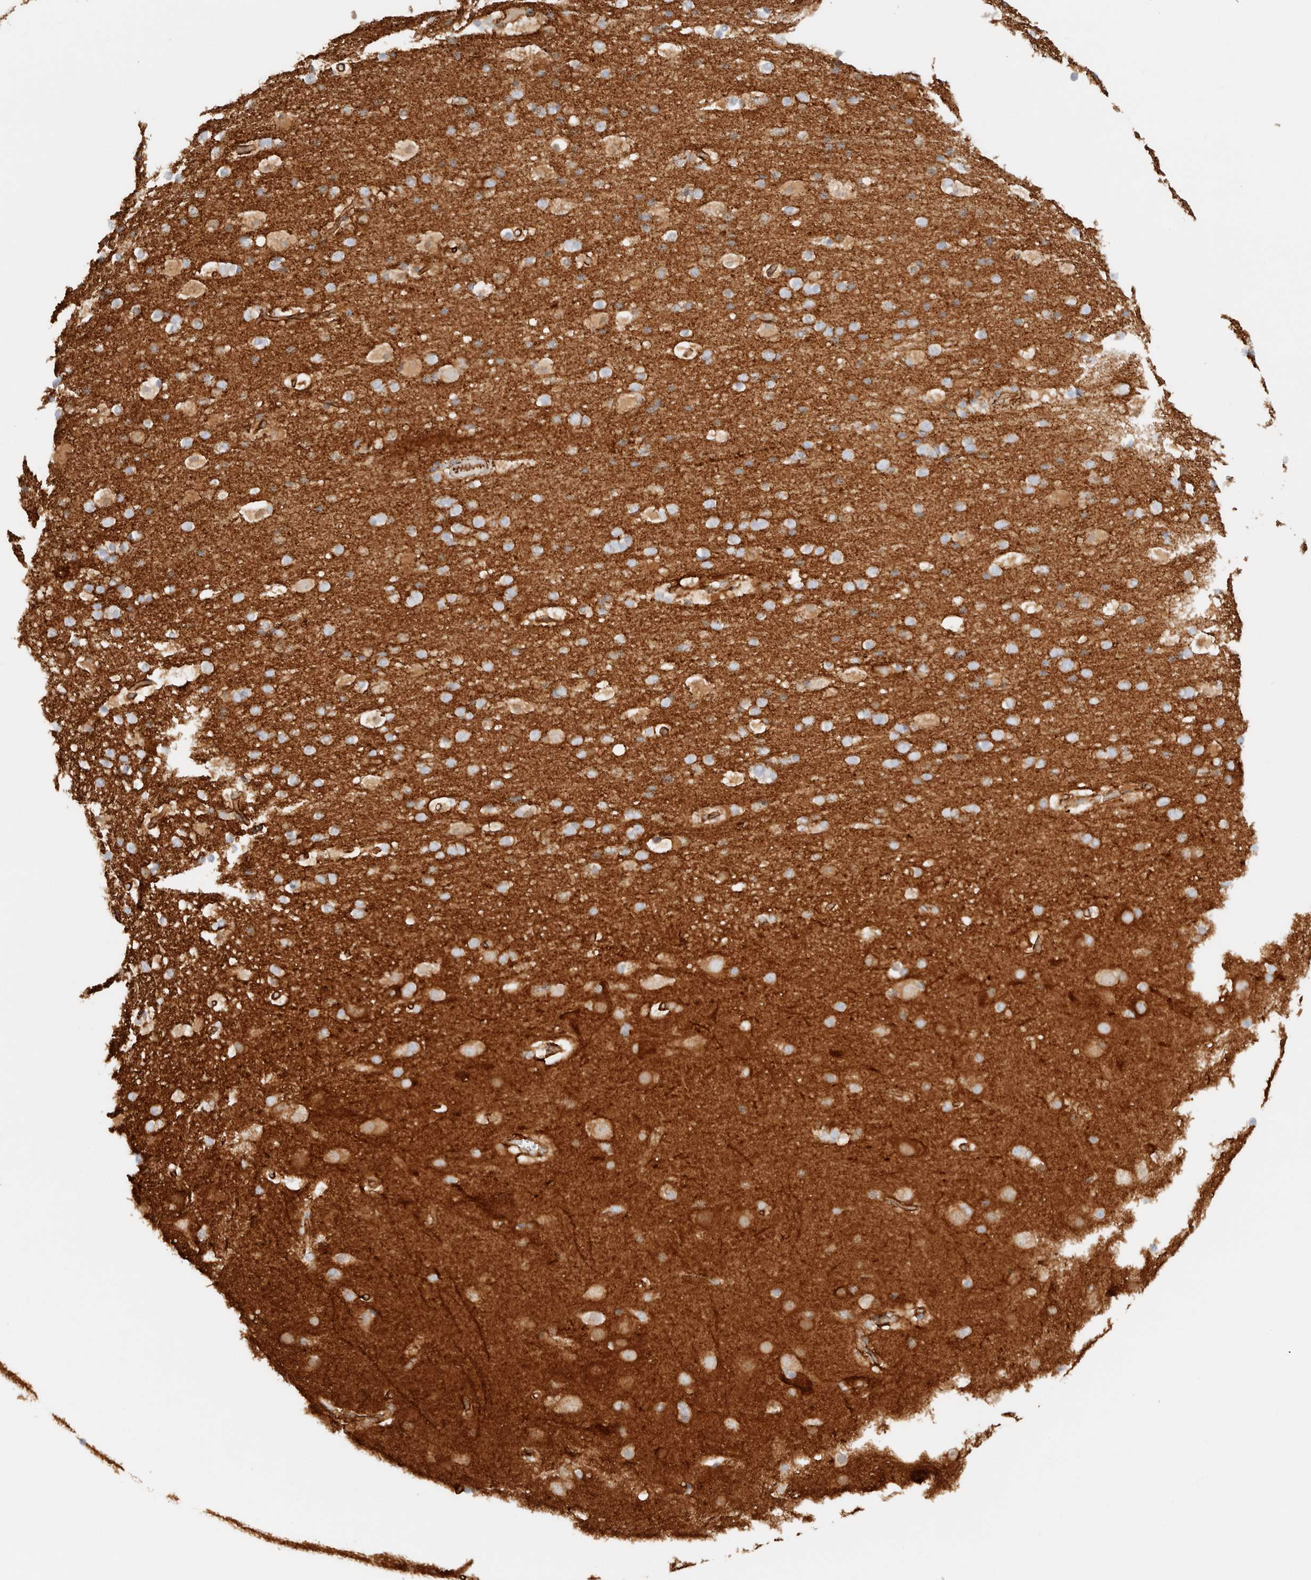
{"staining": {"intensity": "moderate", "quantity": ">75%", "location": "cytoplasmic/membranous"}, "tissue": "cerebral cortex", "cell_type": "Endothelial cells", "image_type": "normal", "snomed": [{"axis": "morphology", "description": "Normal tissue, NOS"}, {"axis": "topography", "description": "Cerebral cortex"}], "caption": "The image reveals staining of normal cerebral cortex, revealing moderate cytoplasmic/membranous protein positivity (brown color) within endothelial cells.", "gene": "CYB5R4", "patient": {"sex": "male", "age": 57}}